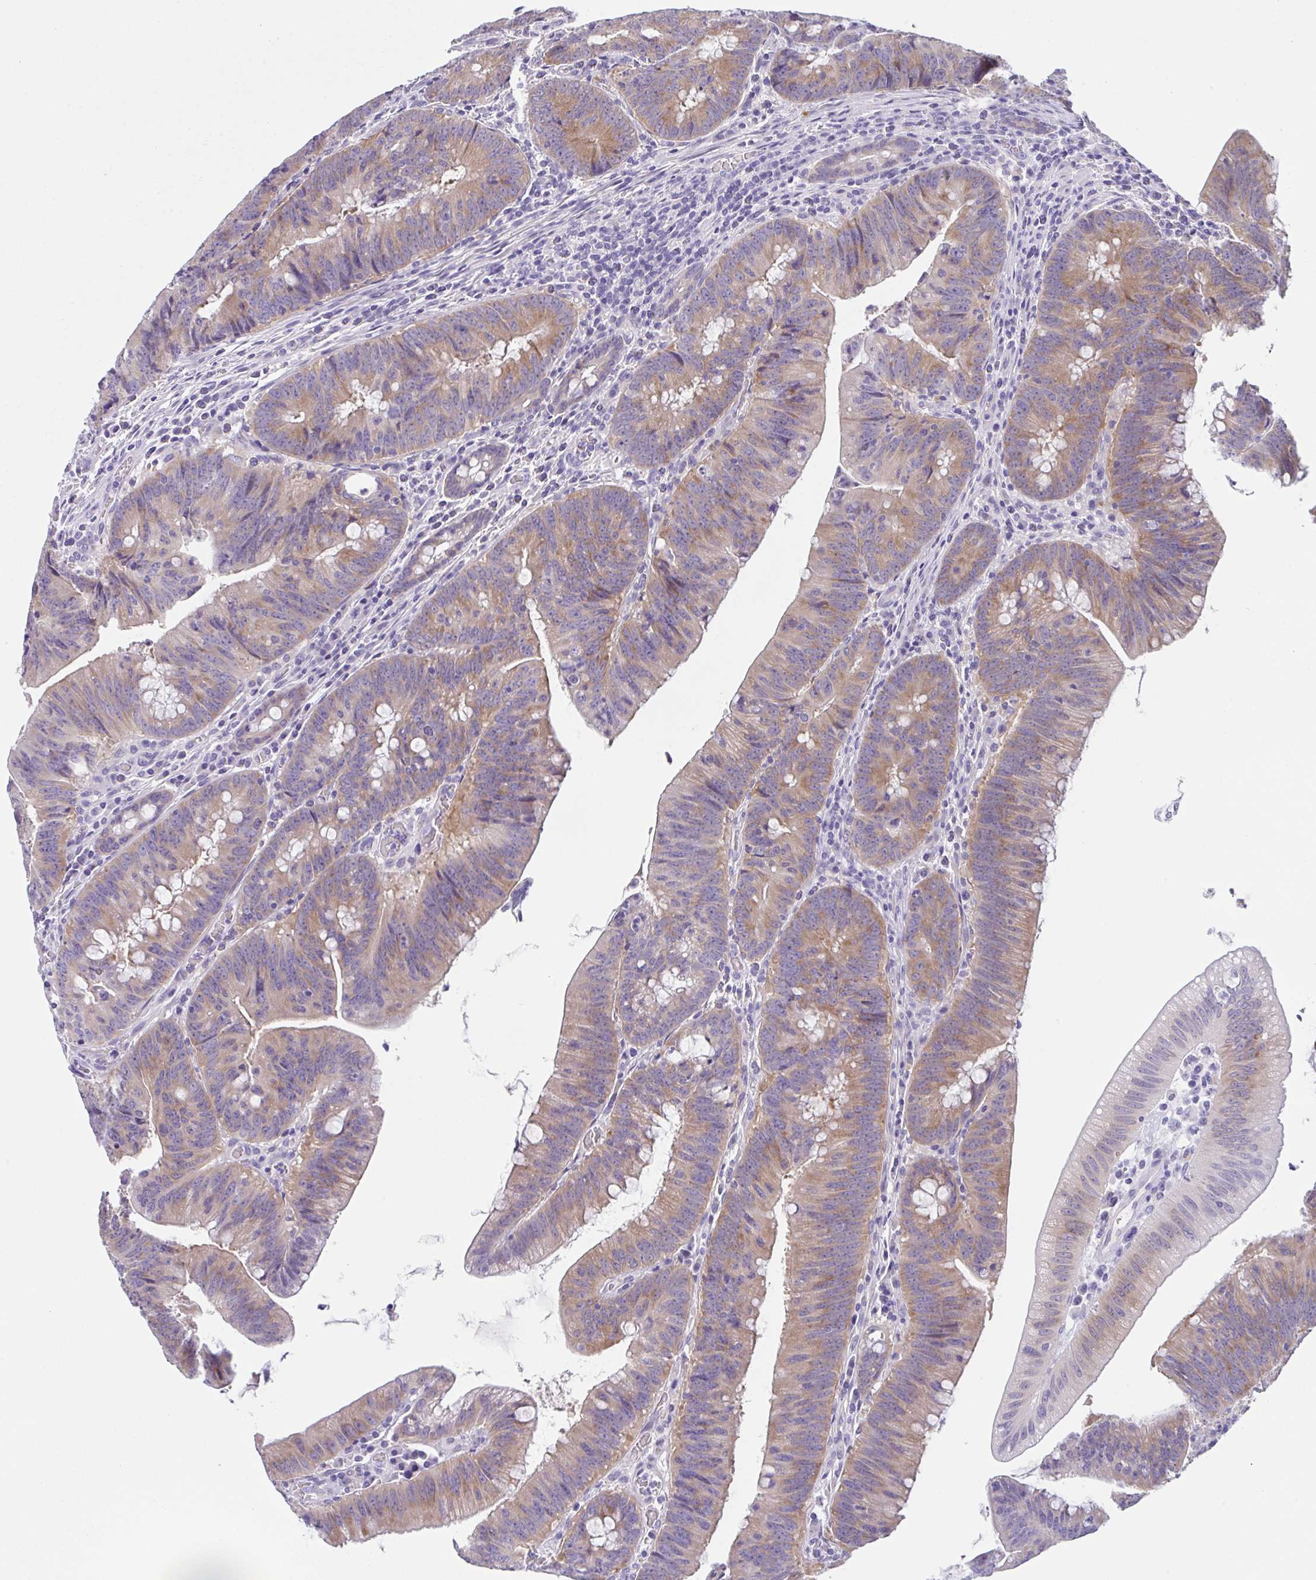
{"staining": {"intensity": "moderate", "quantity": ">75%", "location": "cytoplasmic/membranous"}, "tissue": "colorectal cancer", "cell_type": "Tumor cells", "image_type": "cancer", "snomed": [{"axis": "morphology", "description": "Adenocarcinoma, NOS"}, {"axis": "topography", "description": "Colon"}], "caption": "A brown stain labels moderate cytoplasmic/membranous positivity of a protein in human colorectal cancer (adenocarcinoma) tumor cells.", "gene": "TRAF4", "patient": {"sex": "female", "age": 87}}